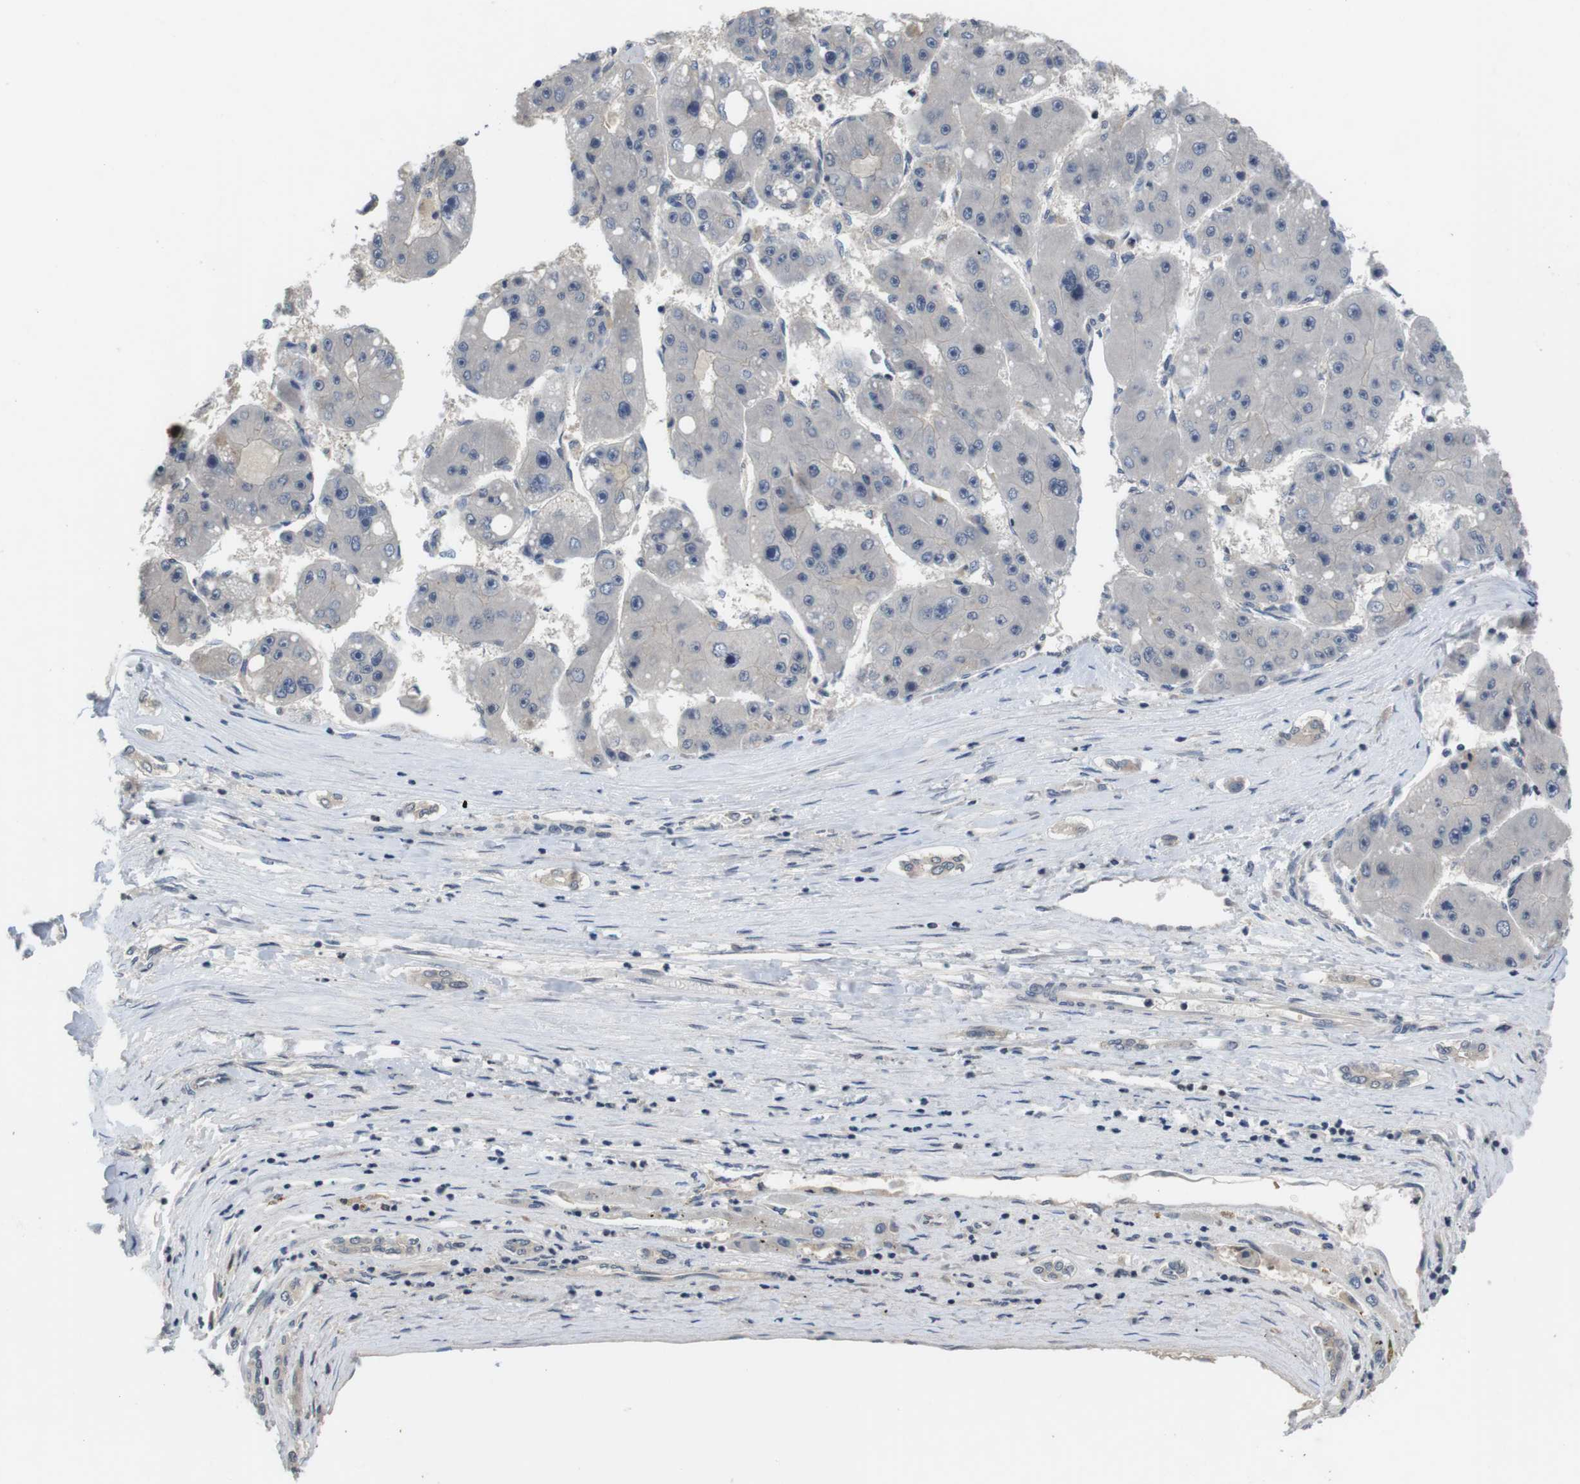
{"staining": {"intensity": "negative", "quantity": "none", "location": "none"}, "tissue": "liver cancer", "cell_type": "Tumor cells", "image_type": "cancer", "snomed": [{"axis": "morphology", "description": "Carcinoma, Hepatocellular, NOS"}, {"axis": "topography", "description": "Liver"}], "caption": "This photomicrograph is of hepatocellular carcinoma (liver) stained with immunohistochemistry (IHC) to label a protein in brown with the nuclei are counter-stained blue. There is no expression in tumor cells.", "gene": "FADD", "patient": {"sex": "female", "age": 61}}